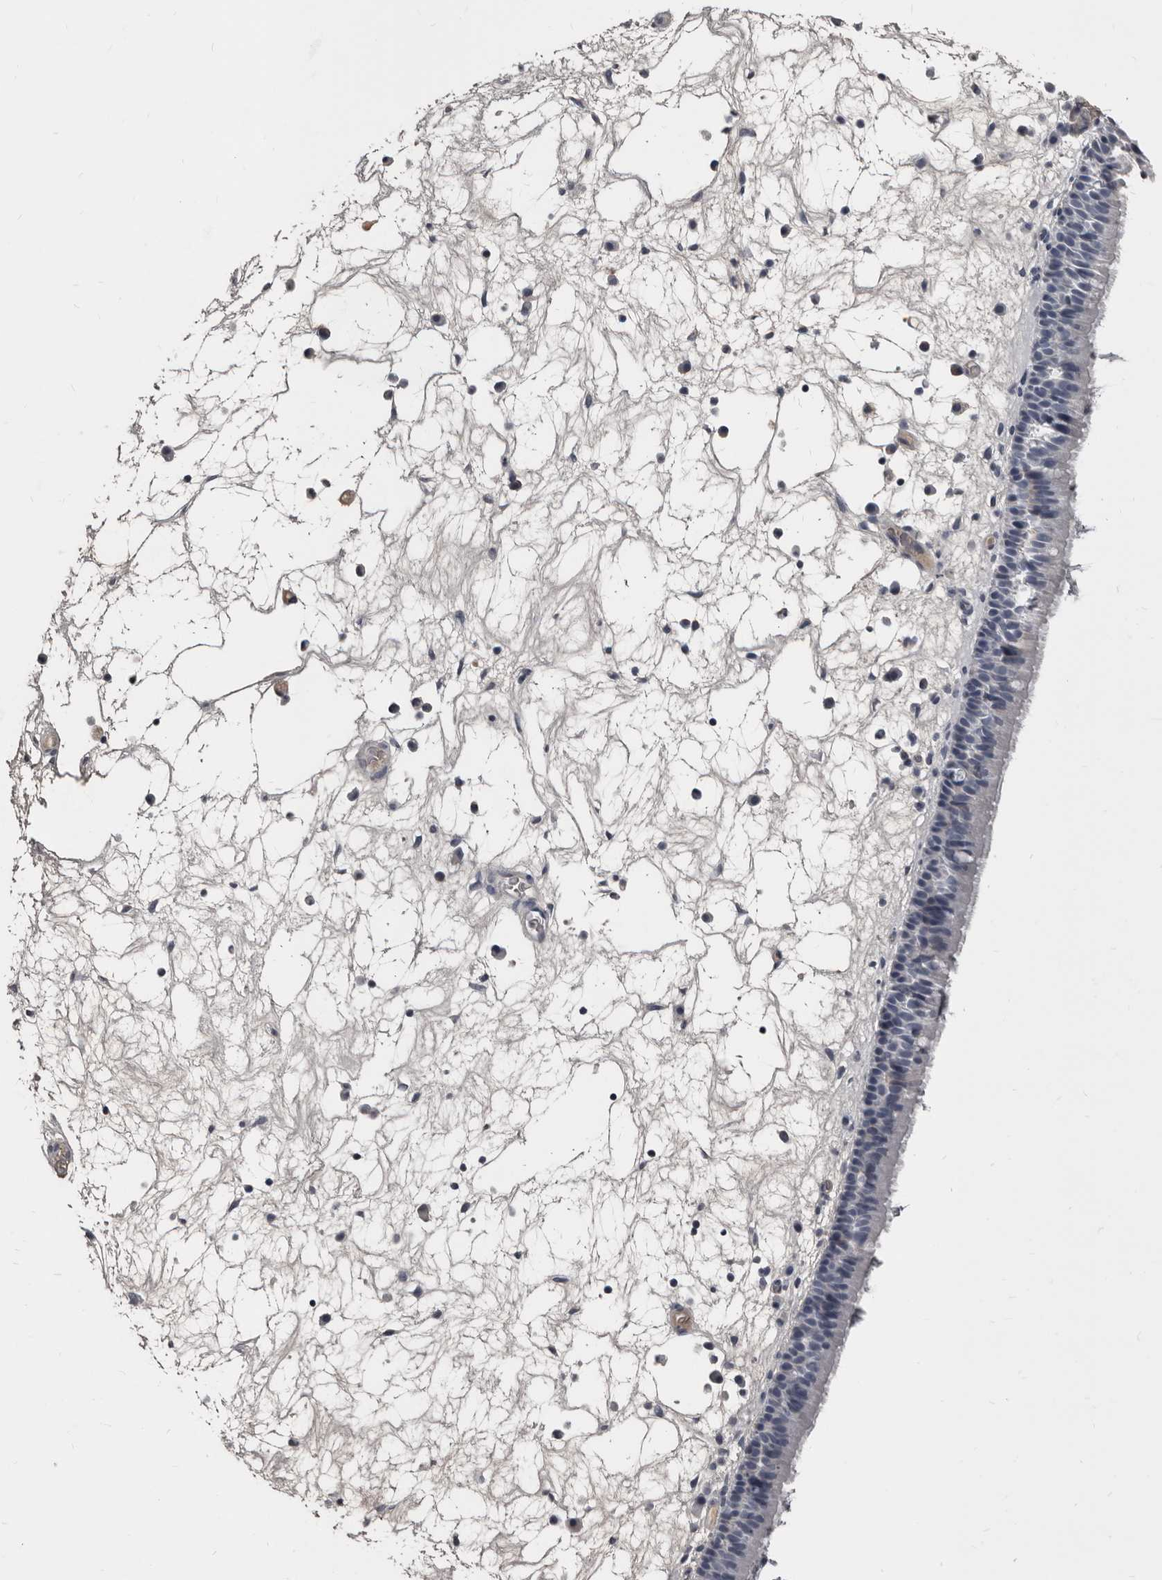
{"staining": {"intensity": "weak", "quantity": "<25%", "location": "cytoplasmic/membranous"}, "tissue": "nasopharynx", "cell_type": "Respiratory epithelial cells", "image_type": "normal", "snomed": [{"axis": "morphology", "description": "Normal tissue, NOS"}, {"axis": "morphology", "description": "Inflammation, NOS"}, {"axis": "morphology", "description": "Malignant melanoma, Metastatic site"}, {"axis": "topography", "description": "Nasopharynx"}], "caption": "High magnification brightfield microscopy of normal nasopharynx stained with DAB (3,3'-diaminobenzidine) (brown) and counterstained with hematoxylin (blue): respiratory epithelial cells show no significant expression. (DAB immunohistochemistry (IHC) visualized using brightfield microscopy, high magnification).", "gene": "GREB1", "patient": {"sex": "male", "age": 70}}